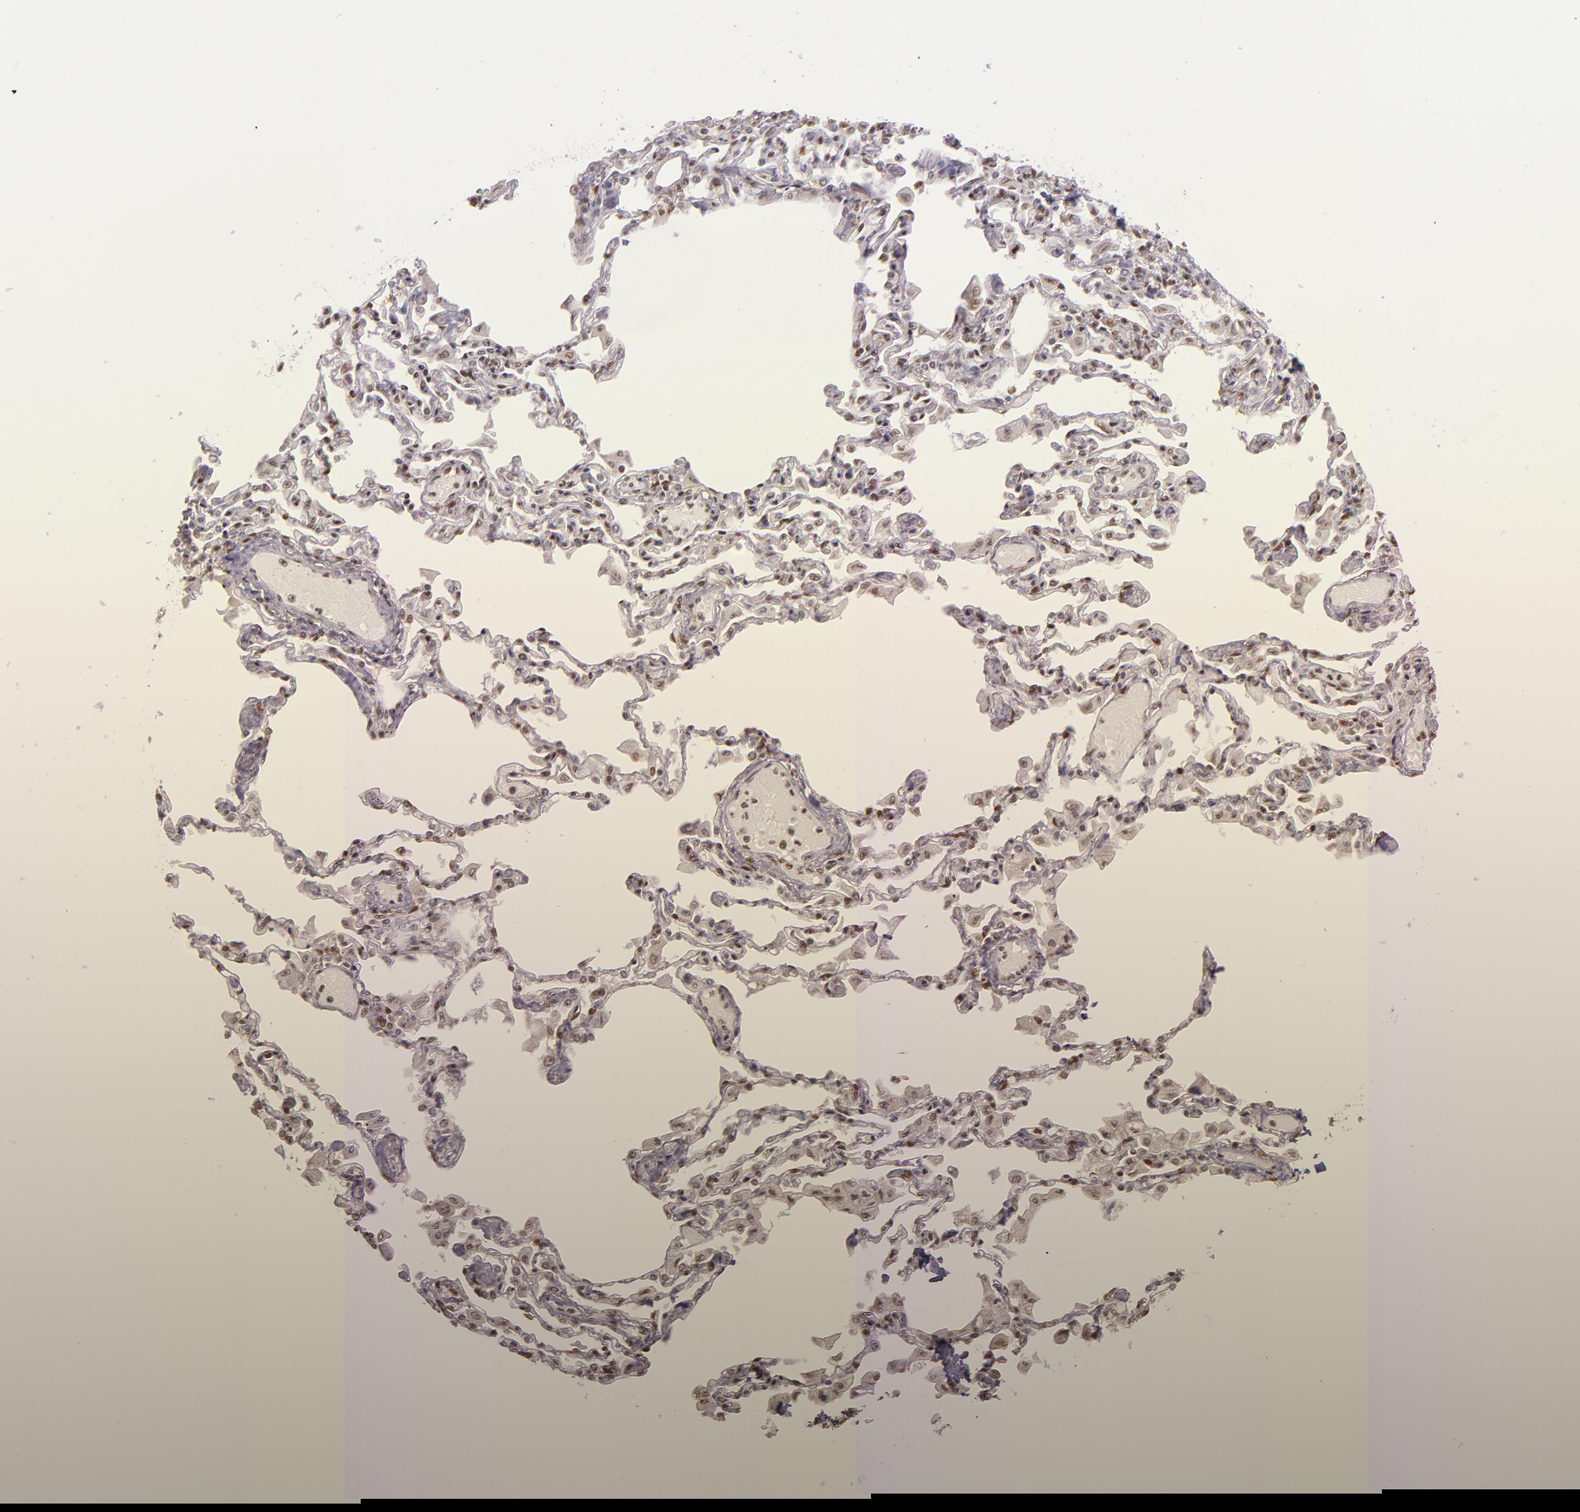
{"staining": {"intensity": "moderate", "quantity": ">75%", "location": "nuclear"}, "tissue": "adipose tissue", "cell_type": "Adipocytes", "image_type": "normal", "snomed": [{"axis": "morphology", "description": "Normal tissue, NOS"}, {"axis": "topography", "description": "Bronchus"}, {"axis": "topography", "description": "Lung"}], "caption": "Adipose tissue stained with immunohistochemistry reveals moderate nuclear positivity in about >75% of adipocytes. (Stains: DAB in brown, nuclei in blue, Microscopy: brightfield microscopy at high magnification).", "gene": "USF1", "patient": {"sex": "female", "age": 49}}